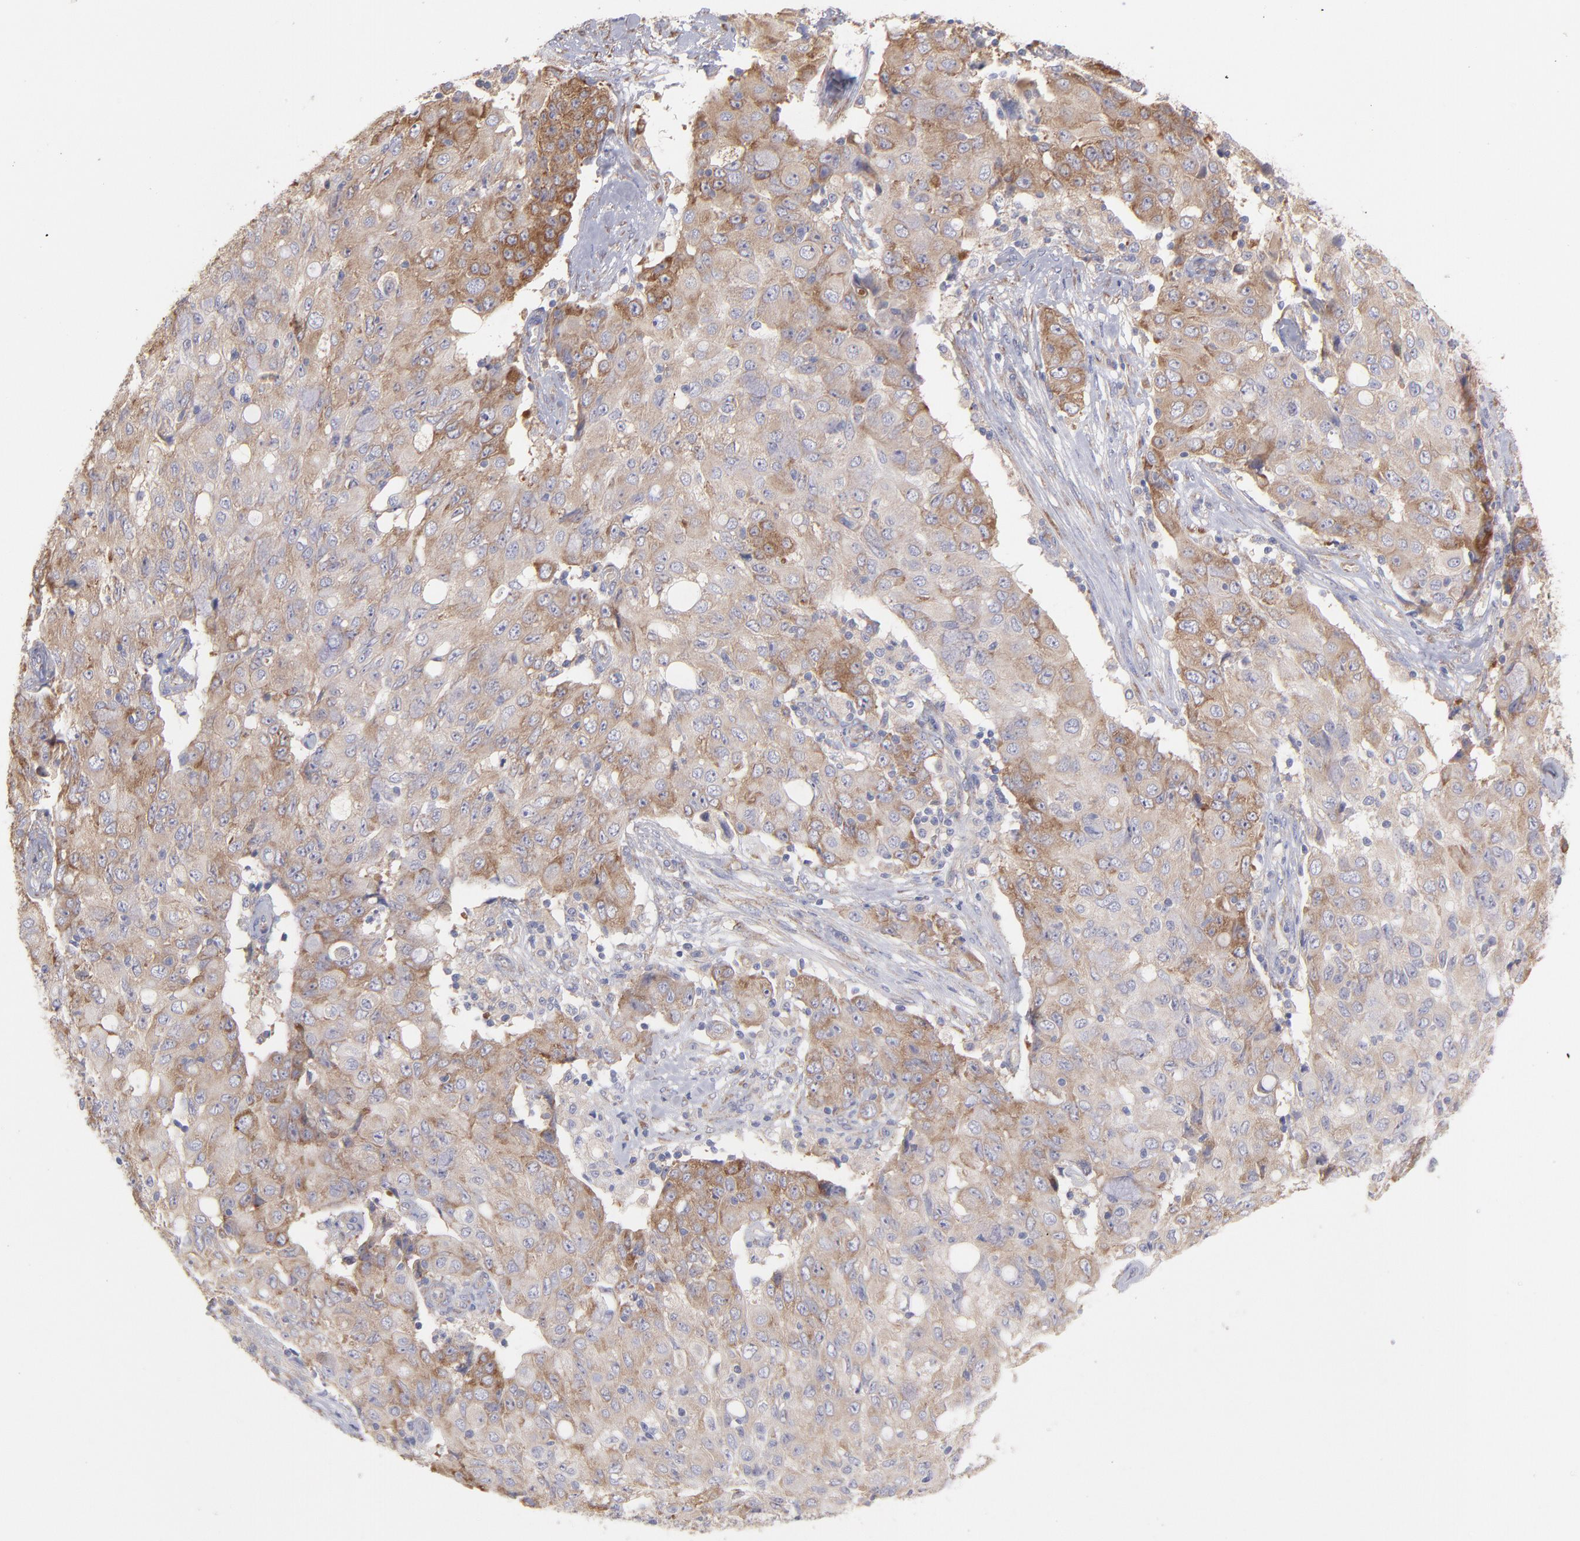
{"staining": {"intensity": "moderate", "quantity": "25%-75%", "location": "cytoplasmic/membranous"}, "tissue": "ovarian cancer", "cell_type": "Tumor cells", "image_type": "cancer", "snomed": [{"axis": "morphology", "description": "Carcinoma, endometroid"}, {"axis": "topography", "description": "Ovary"}], "caption": "Ovarian endometroid carcinoma stained with immunohistochemistry (IHC) shows moderate cytoplasmic/membranous staining in approximately 25%-75% of tumor cells. The protein of interest is stained brown, and the nuclei are stained in blue (DAB (3,3'-diaminobenzidine) IHC with brightfield microscopy, high magnification).", "gene": "RPLP0", "patient": {"sex": "female", "age": 42}}